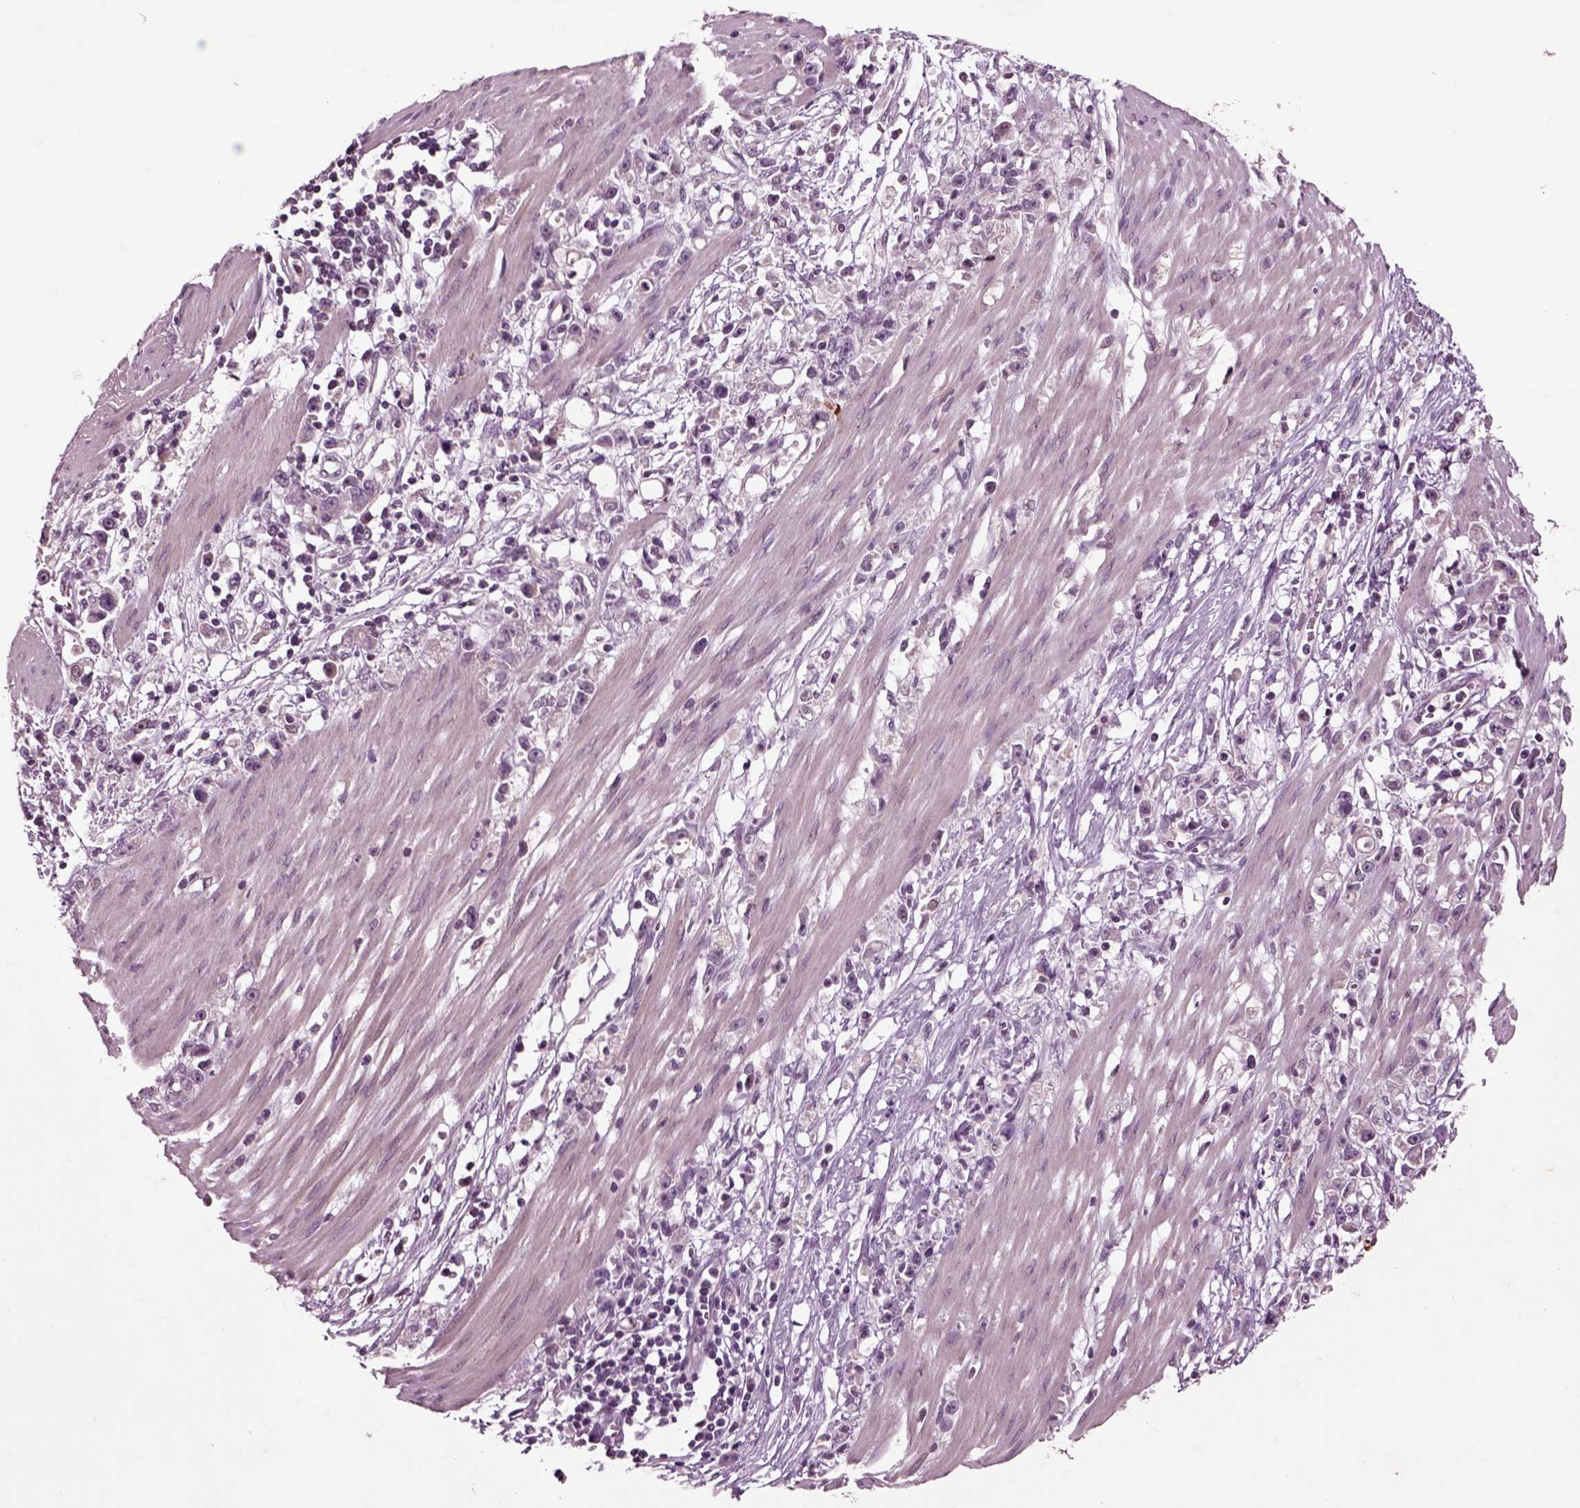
{"staining": {"intensity": "negative", "quantity": "none", "location": "none"}, "tissue": "stomach cancer", "cell_type": "Tumor cells", "image_type": "cancer", "snomed": [{"axis": "morphology", "description": "Adenocarcinoma, NOS"}, {"axis": "topography", "description": "Stomach"}], "caption": "Human adenocarcinoma (stomach) stained for a protein using immunohistochemistry (IHC) displays no positivity in tumor cells.", "gene": "CHGB", "patient": {"sex": "female", "age": 59}}